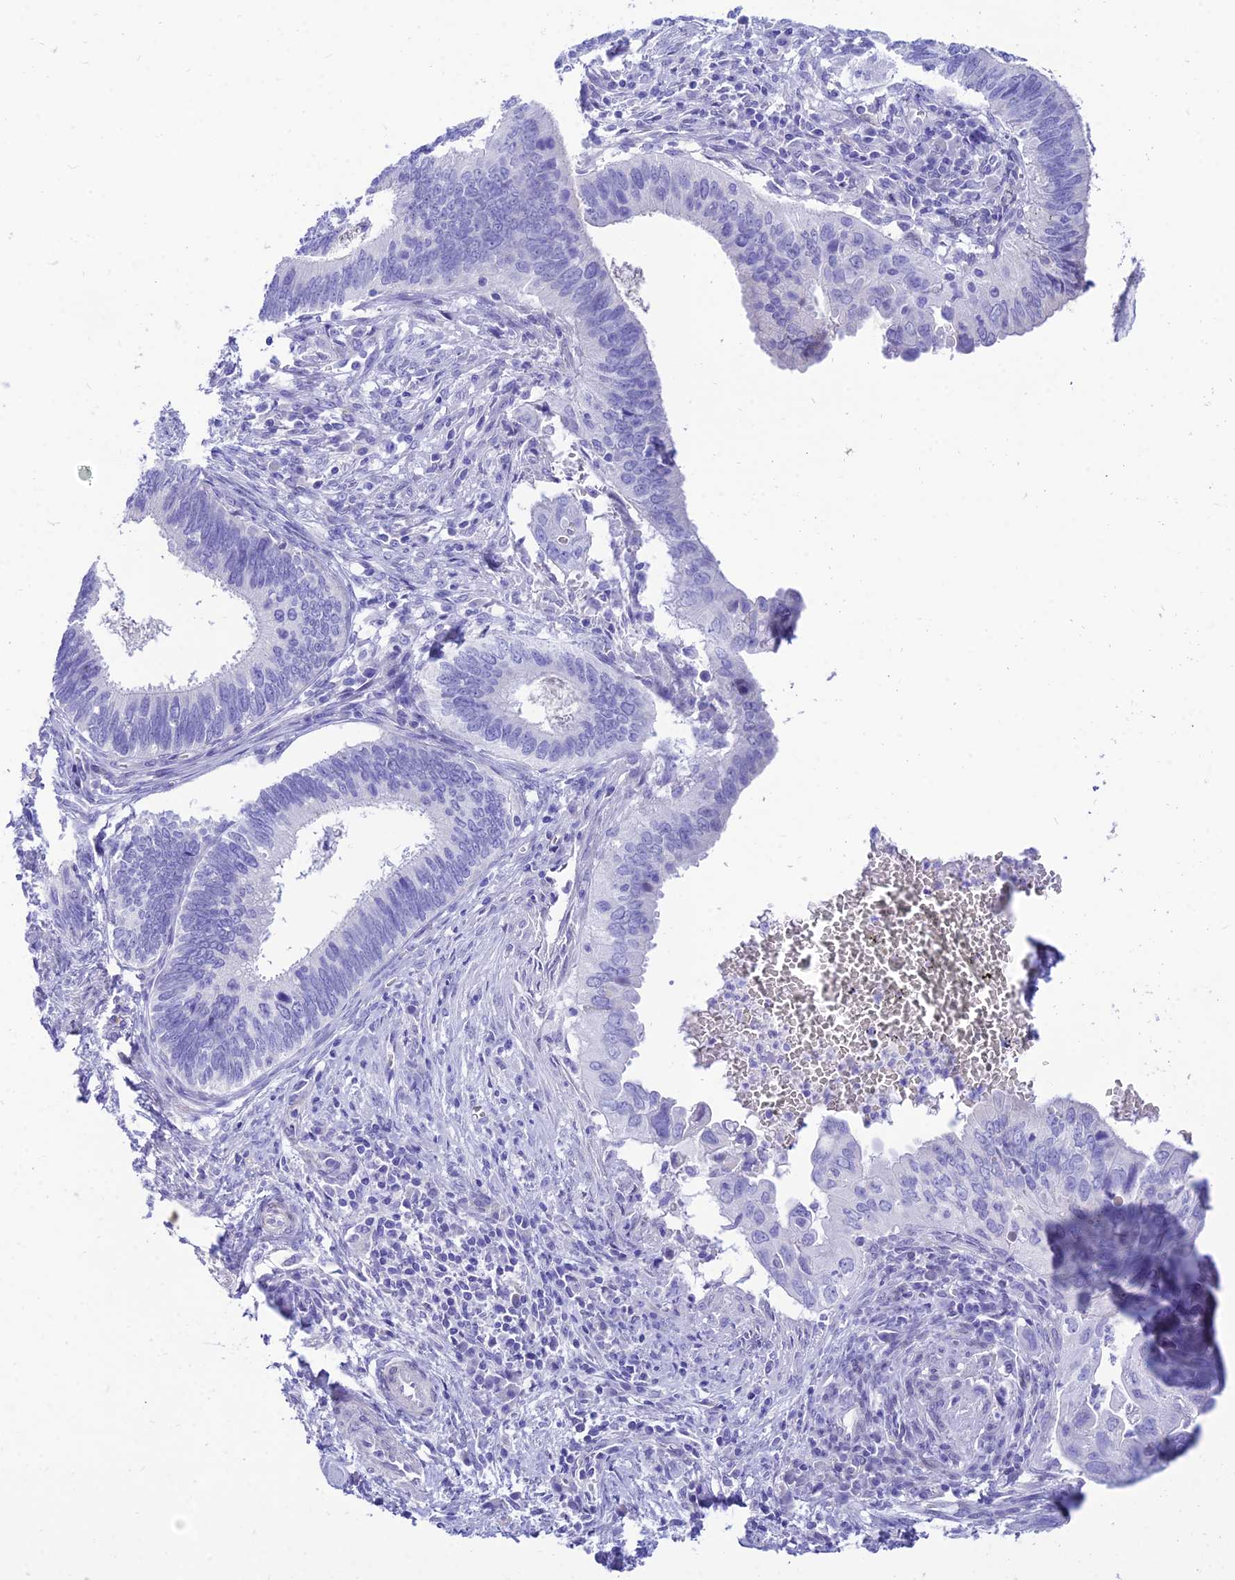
{"staining": {"intensity": "negative", "quantity": "none", "location": "none"}, "tissue": "cervical cancer", "cell_type": "Tumor cells", "image_type": "cancer", "snomed": [{"axis": "morphology", "description": "Adenocarcinoma, NOS"}, {"axis": "topography", "description": "Cervix"}], "caption": "Micrograph shows no protein positivity in tumor cells of cervical cancer (adenocarcinoma) tissue. (DAB (3,3'-diaminobenzidine) IHC visualized using brightfield microscopy, high magnification).", "gene": "TAC3", "patient": {"sex": "female", "age": 42}}